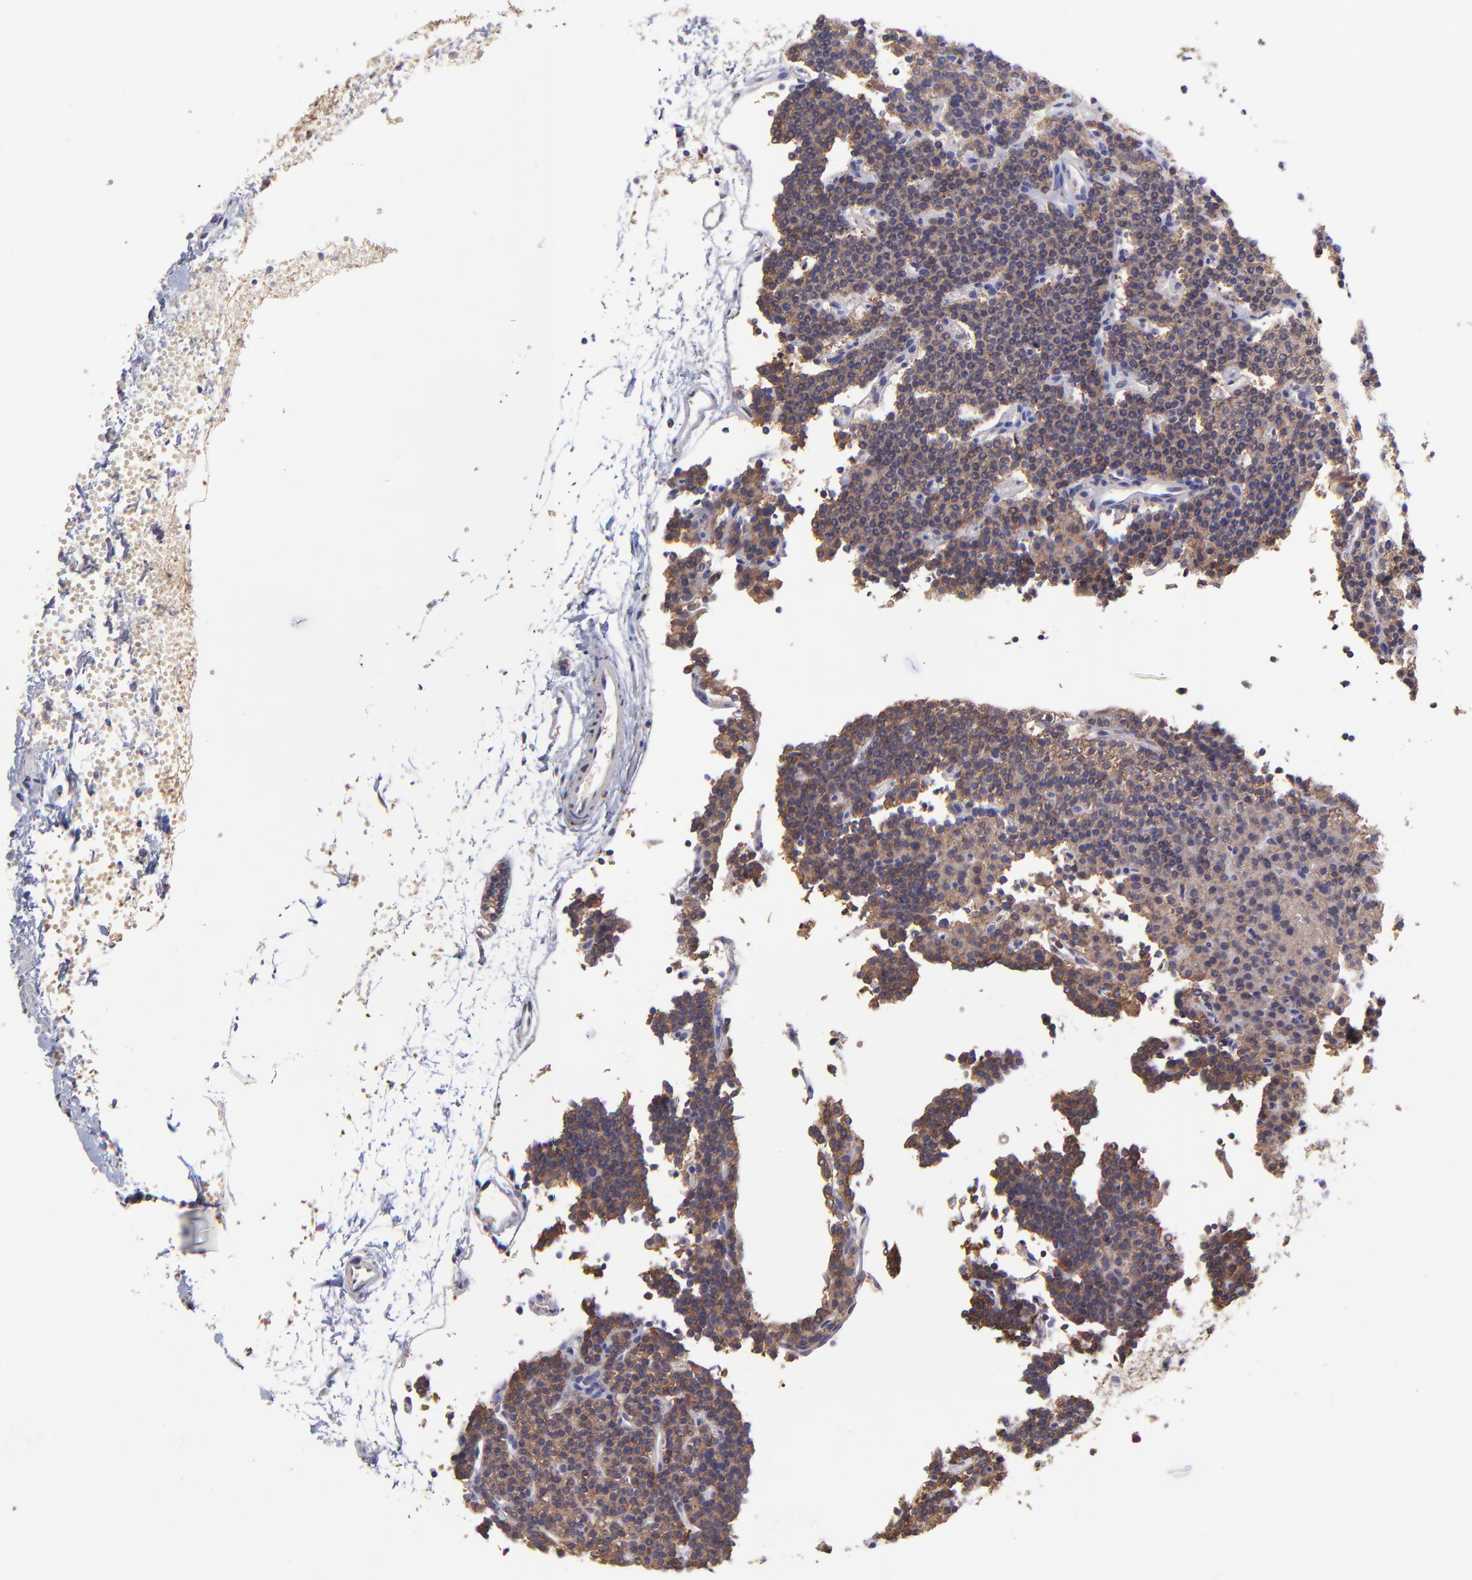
{"staining": {"intensity": "moderate", "quantity": ">75%", "location": "cytoplasmic/membranous"}, "tissue": "parathyroid gland", "cell_type": "Glandular cells", "image_type": "normal", "snomed": [{"axis": "morphology", "description": "Normal tissue, NOS"}, {"axis": "topography", "description": "Parathyroid gland"}], "caption": "Moderate cytoplasmic/membranous staining is identified in approximately >75% of glandular cells in unremarkable parathyroid gland. Immunohistochemistry (ihc) stains the protein of interest in brown and the nuclei are stained blue.", "gene": "NSF", "patient": {"sex": "female", "age": 45}}